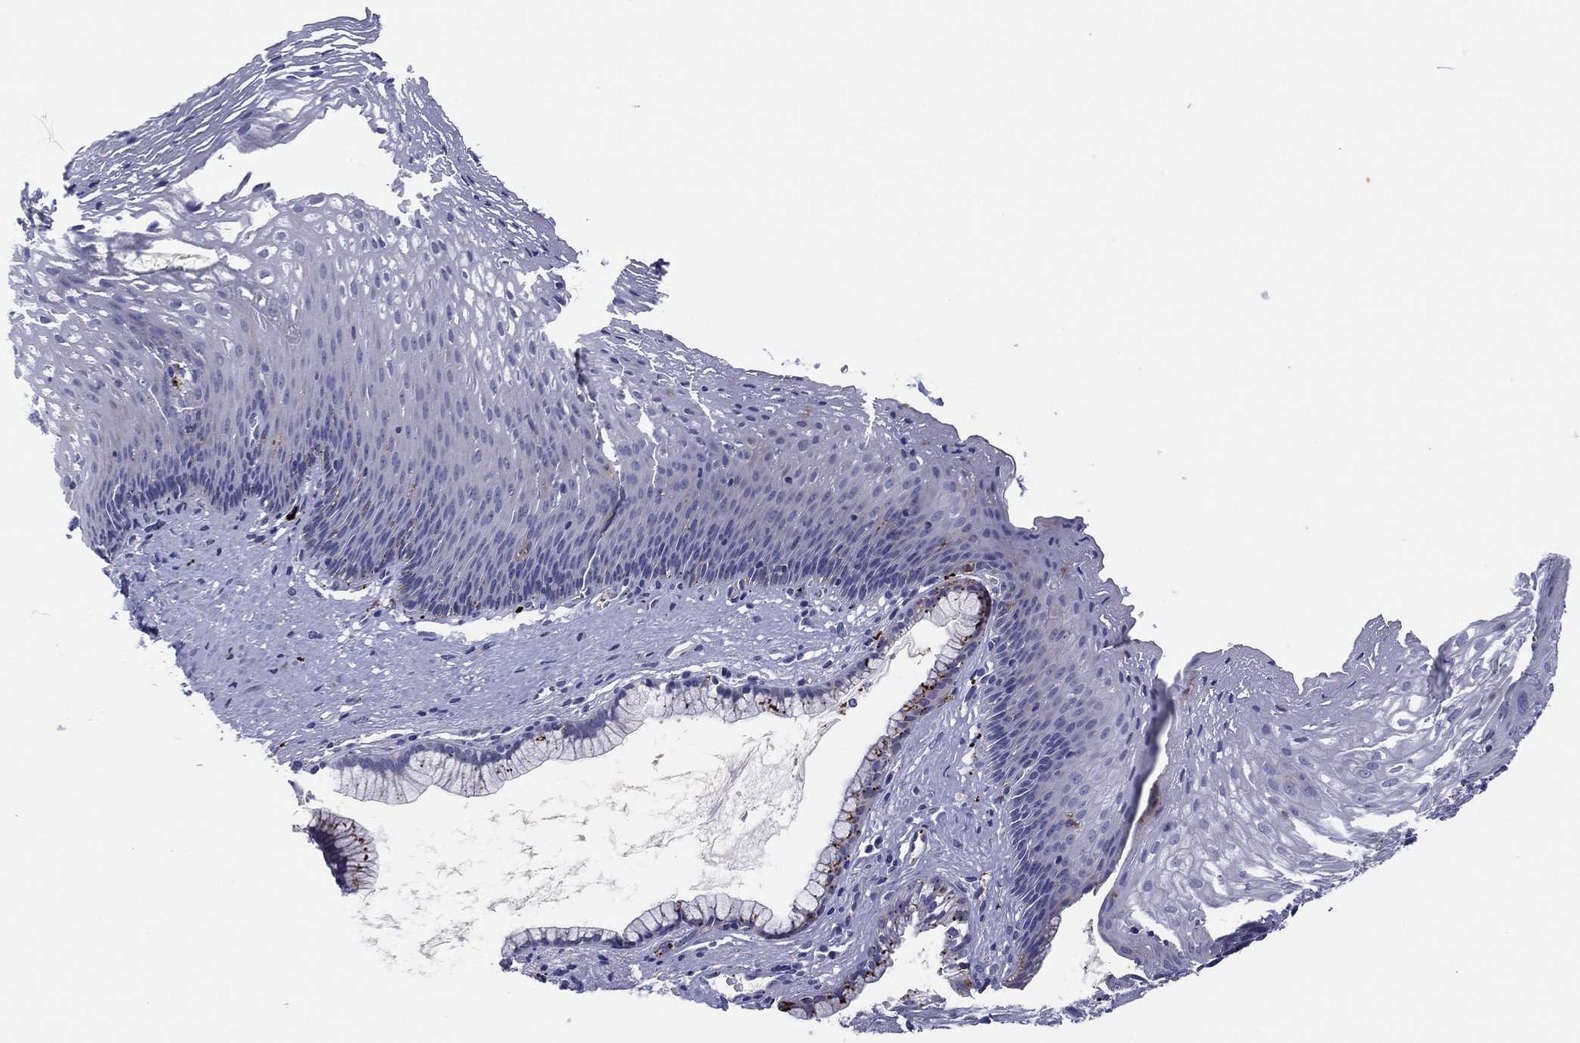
{"staining": {"intensity": "negative", "quantity": "none", "location": "none"}, "tissue": "esophagus", "cell_type": "Squamous epithelial cells", "image_type": "normal", "snomed": [{"axis": "morphology", "description": "Normal tissue, NOS"}, {"axis": "topography", "description": "Esophagus"}], "caption": "Immunohistochemical staining of normal esophagus displays no significant positivity in squamous epithelial cells.", "gene": "PLAC8", "patient": {"sex": "male", "age": 76}}